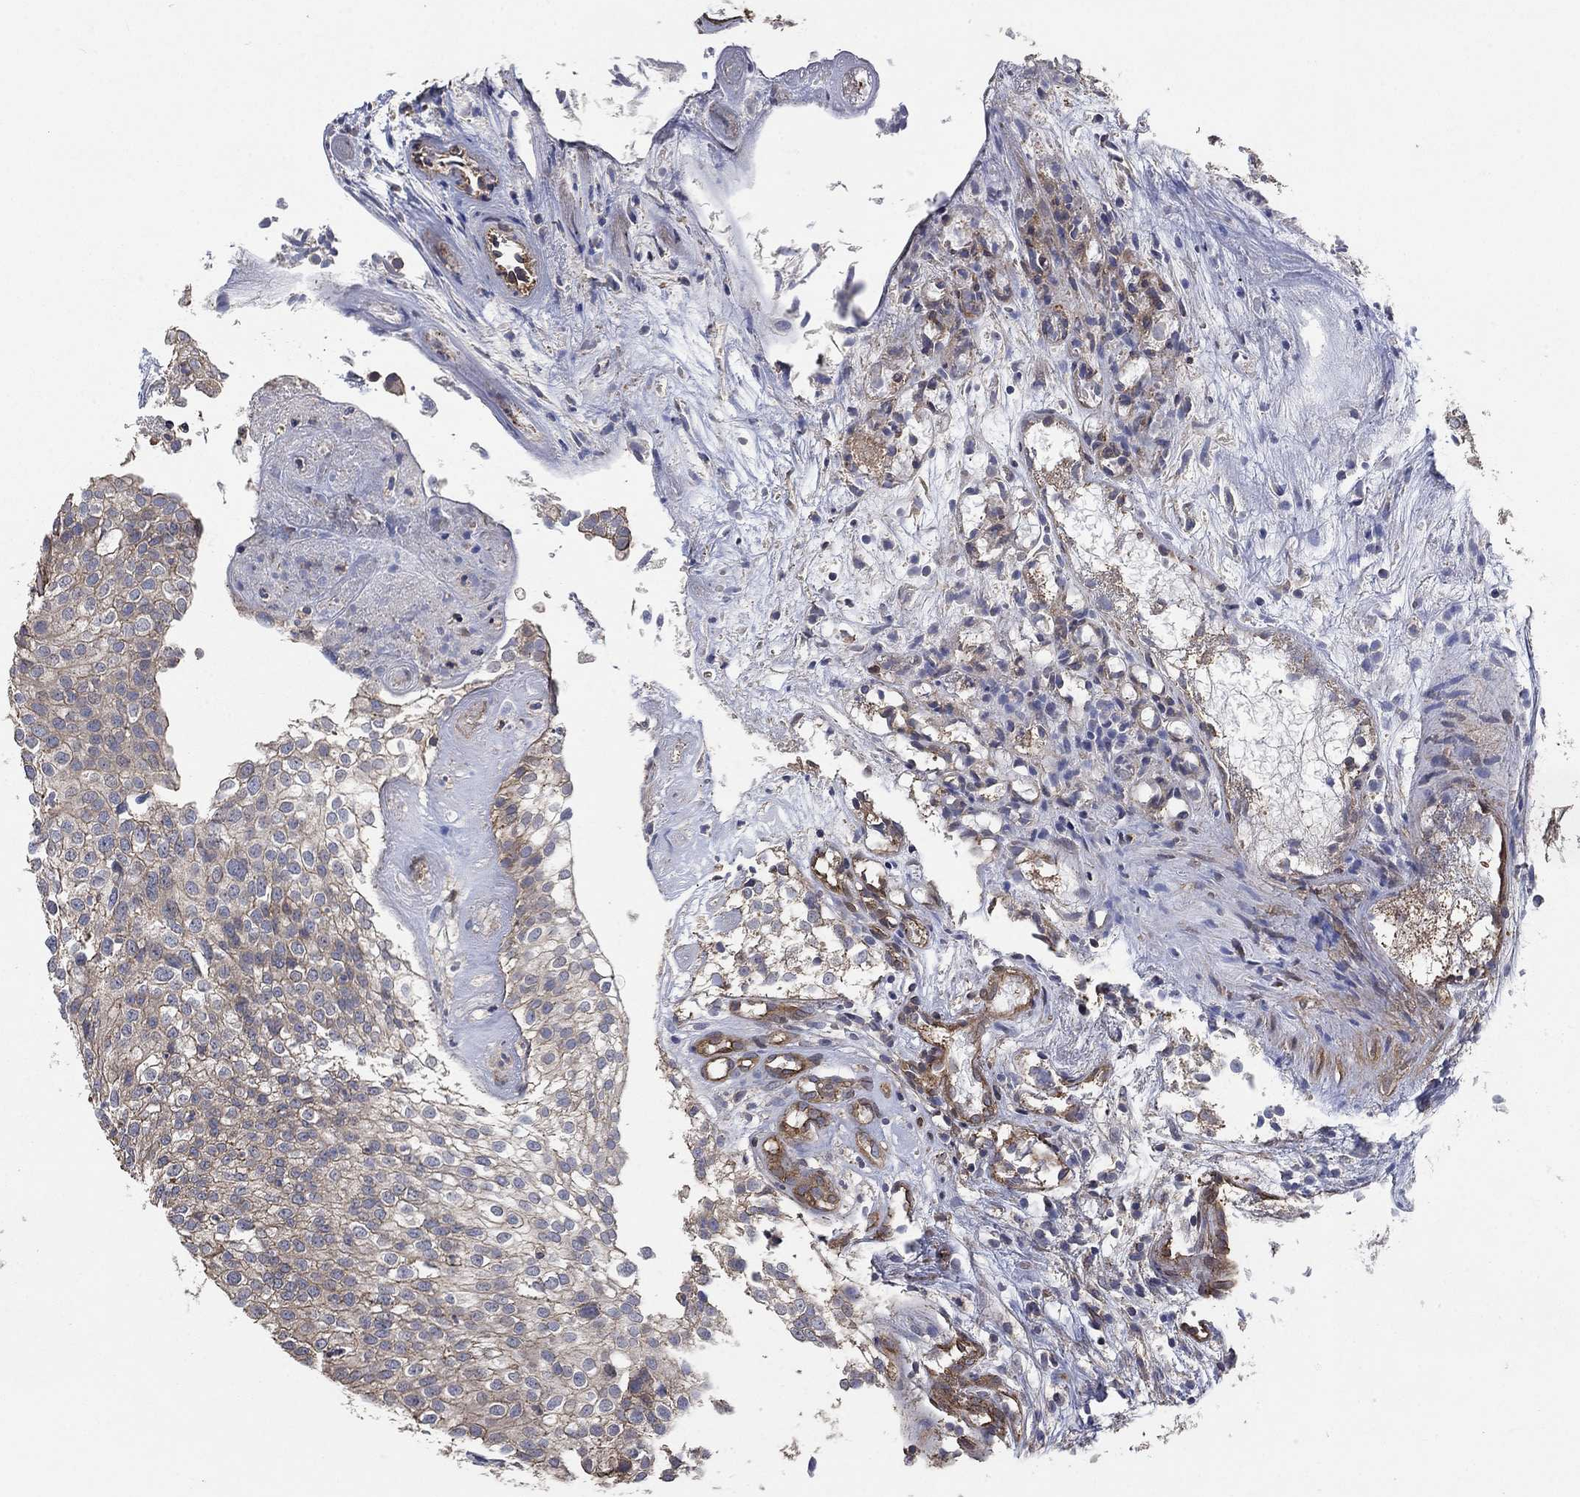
{"staining": {"intensity": "moderate", "quantity": "<25%", "location": "cytoplasmic/membranous"}, "tissue": "urothelial cancer", "cell_type": "Tumor cells", "image_type": "cancer", "snomed": [{"axis": "morphology", "description": "Urothelial carcinoma, High grade"}, {"axis": "topography", "description": "Urinary bladder"}], "caption": "A histopathology image of human urothelial cancer stained for a protein displays moderate cytoplasmic/membranous brown staining in tumor cells.", "gene": "PDE3A", "patient": {"sex": "female", "age": 79}}